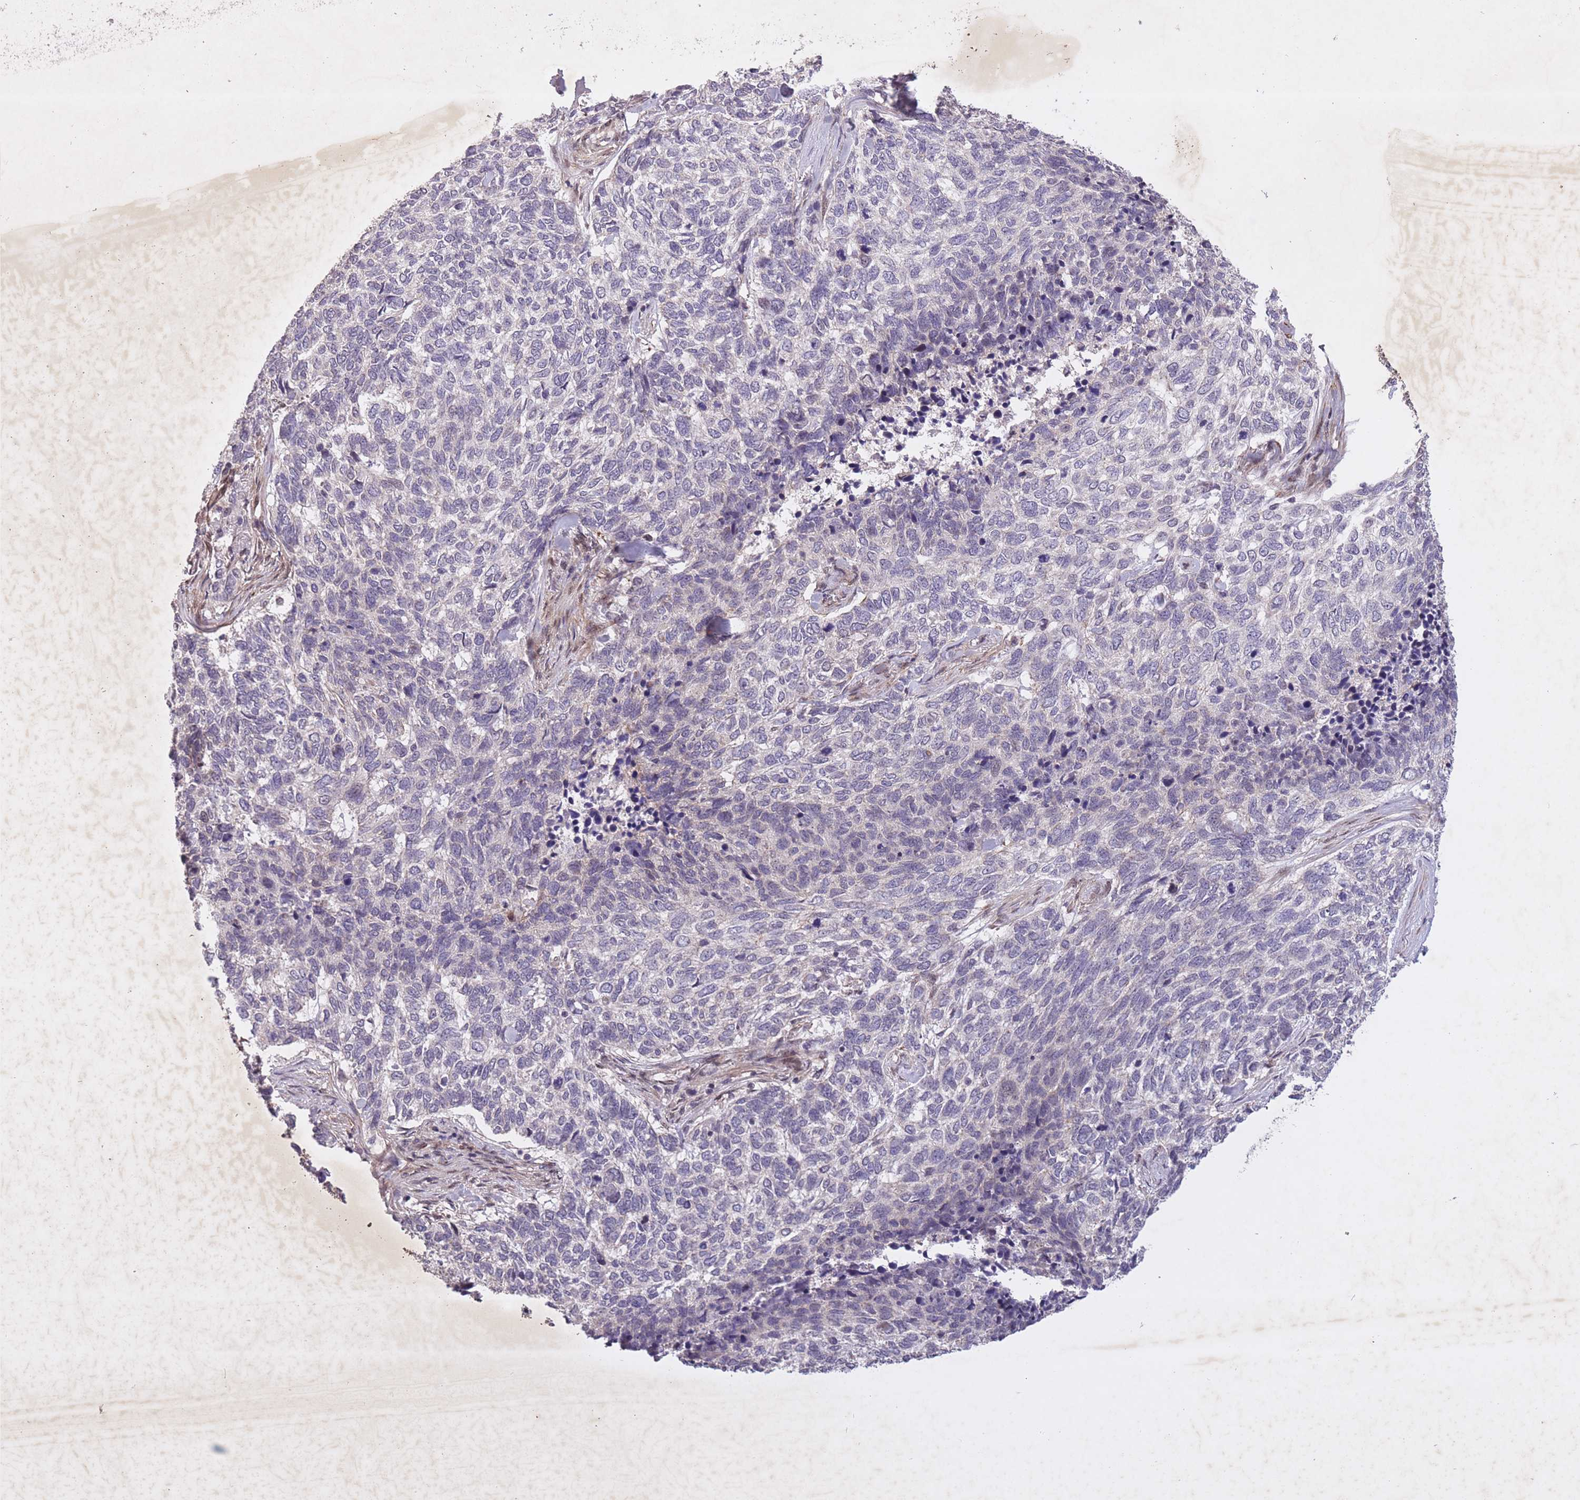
{"staining": {"intensity": "negative", "quantity": "none", "location": "none"}, "tissue": "skin cancer", "cell_type": "Tumor cells", "image_type": "cancer", "snomed": [{"axis": "morphology", "description": "Basal cell carcinoma"}, {"axis": "topography", "description": "Skin"}], "caption": "There is no significant positivity in tumor cells of basal cell carcinoma (skin). Brightfield microscopy of immunohistochemistry stained with DAB (brown) and hematoxylin (blue), captured at high magnification.", "gene": "CBX6", "patient": {"sex": "female", "age": 65}}